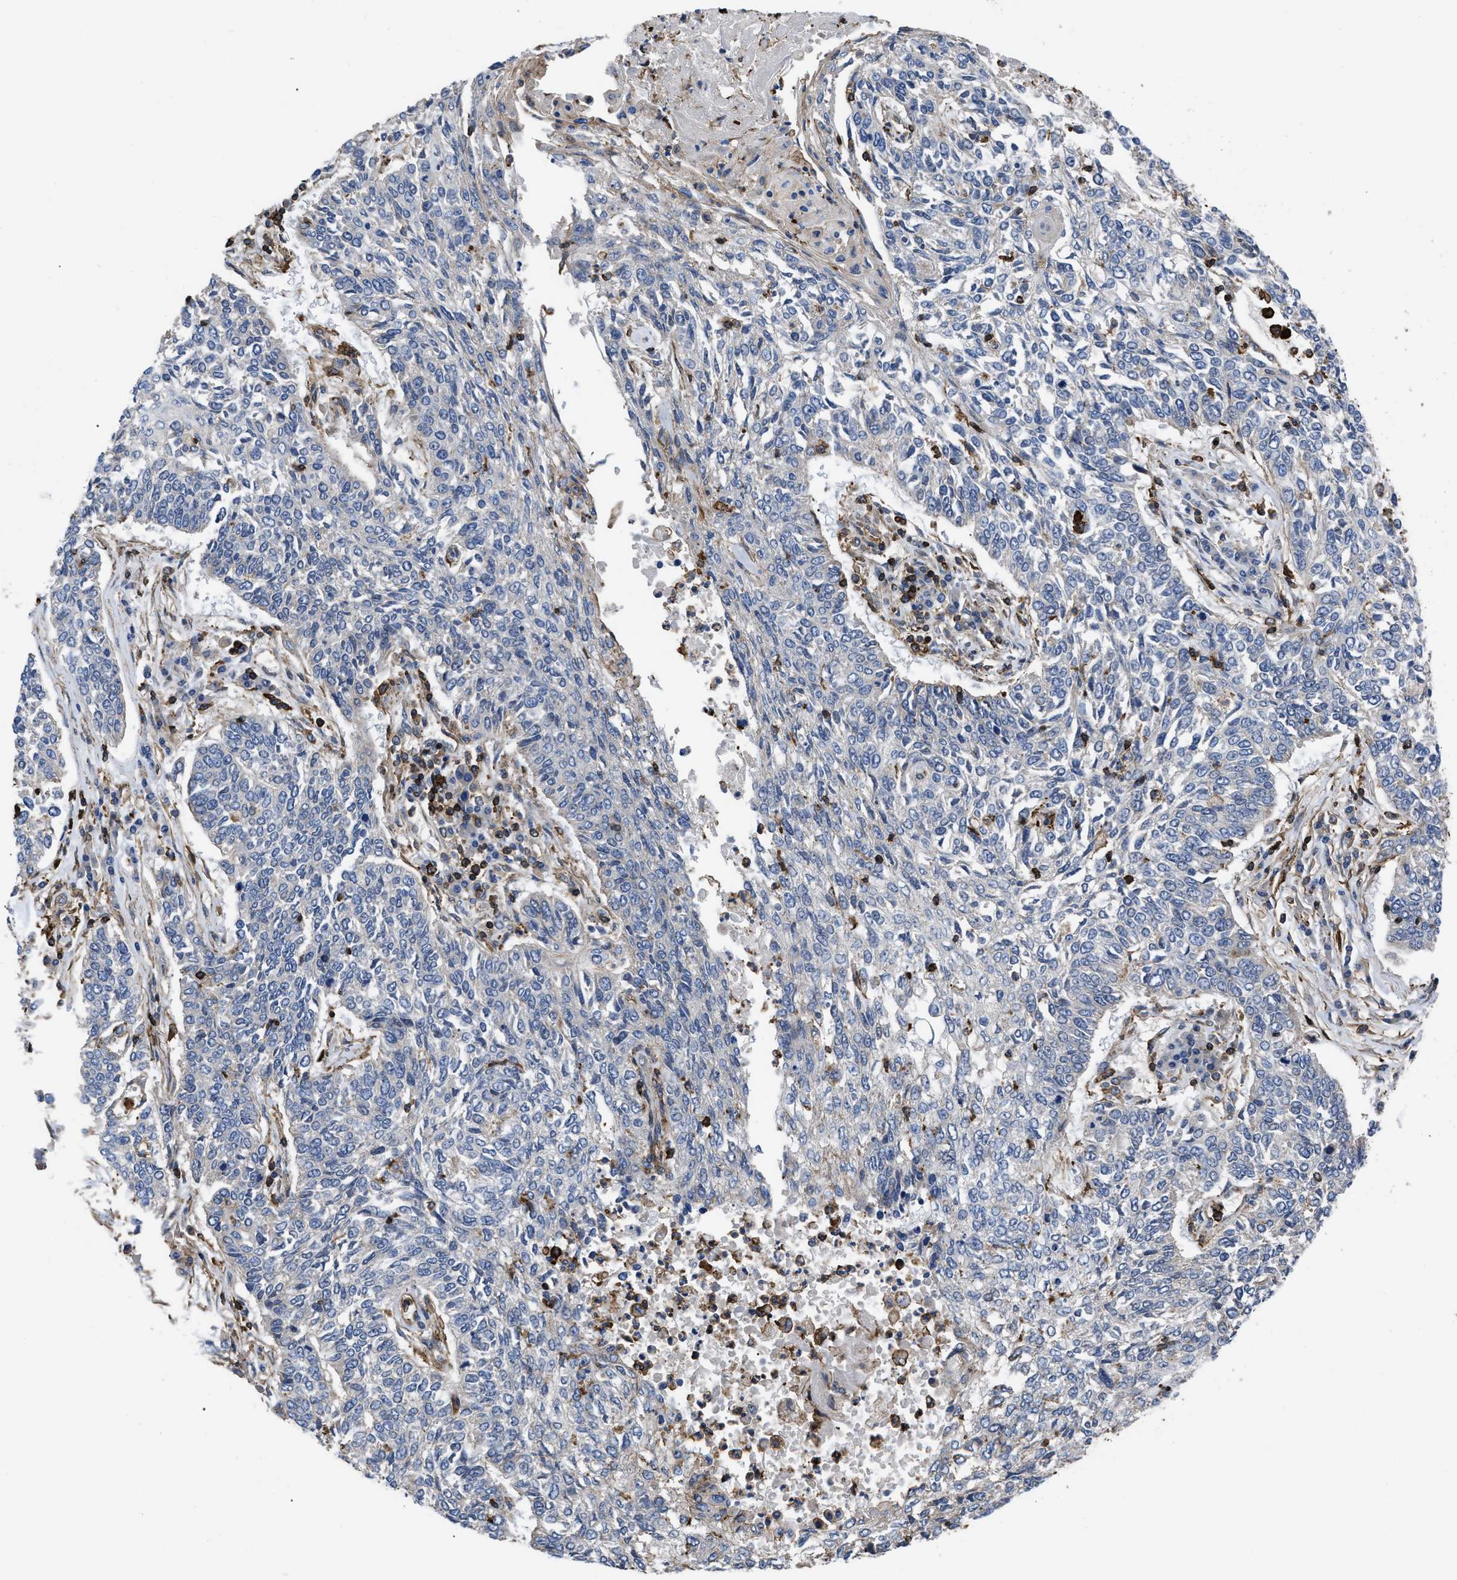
{"staining": {"intensity": "negative", "quantity": "none", "location": "none"}, "tissue": "lung cancer", "cell_type": "Tumor cells", "image_type": "cancer", "snomed": [{"axis": "morphology", "description": "Normal tissue, NOS"}, {"axis": "morphology", "description": "Squamous cell carcinoma, NOS"}, {"axis": "topography", "description": "Cartilage tissue"}, {"axis": "topography", "description": "Bronchus"}, {"axis": "topography", "description": "Lung"}], "caption": "Tumor cells are negative for protein expression in human squamous cell carcinoma (lung). Nuclei are stained in blue.", "gene": "SCUBE2", "patient": {"sex": "female", "age": 49}}